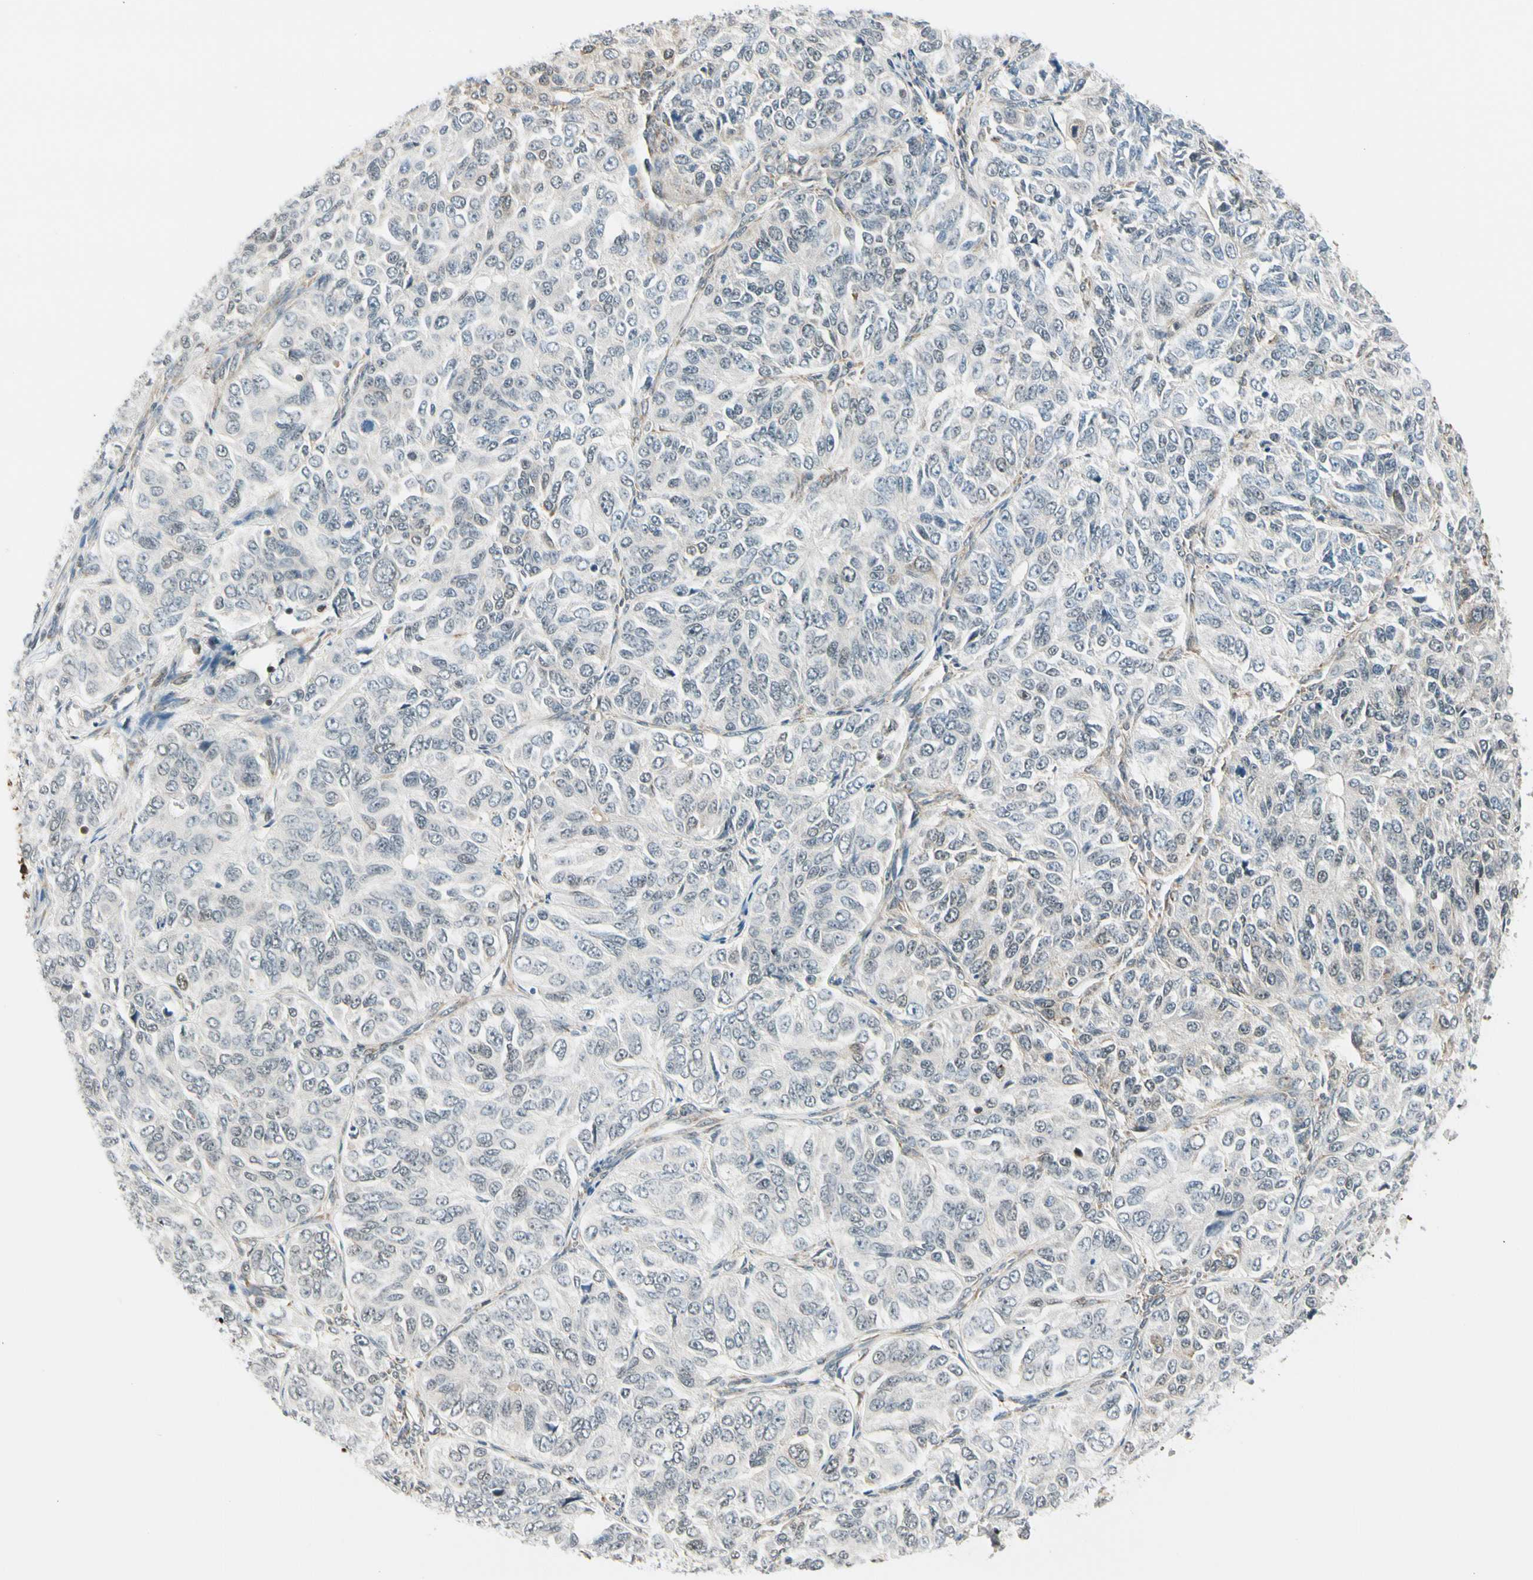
{"staining": {"intensity": "weak", "quantity": "<25%", "location": "cytoplasmic/membranous"}, "tissue": "ovarian cancer", "cell_type": "Tumor cells", "image_type": "cancer", "snomed": [{"axis": "morphology", "description": "Carcinoma, endometroid"}, {"axis": "topography", "description": "Ovary"}], "caption": "High power microscopy histopathology image of an immunohistochemistry image of ovarian endometroid carcinoma, revealing no significant staining in tumor cells.", "gene": "DAXX", "patient": {"sex": "female", "age": 51}}